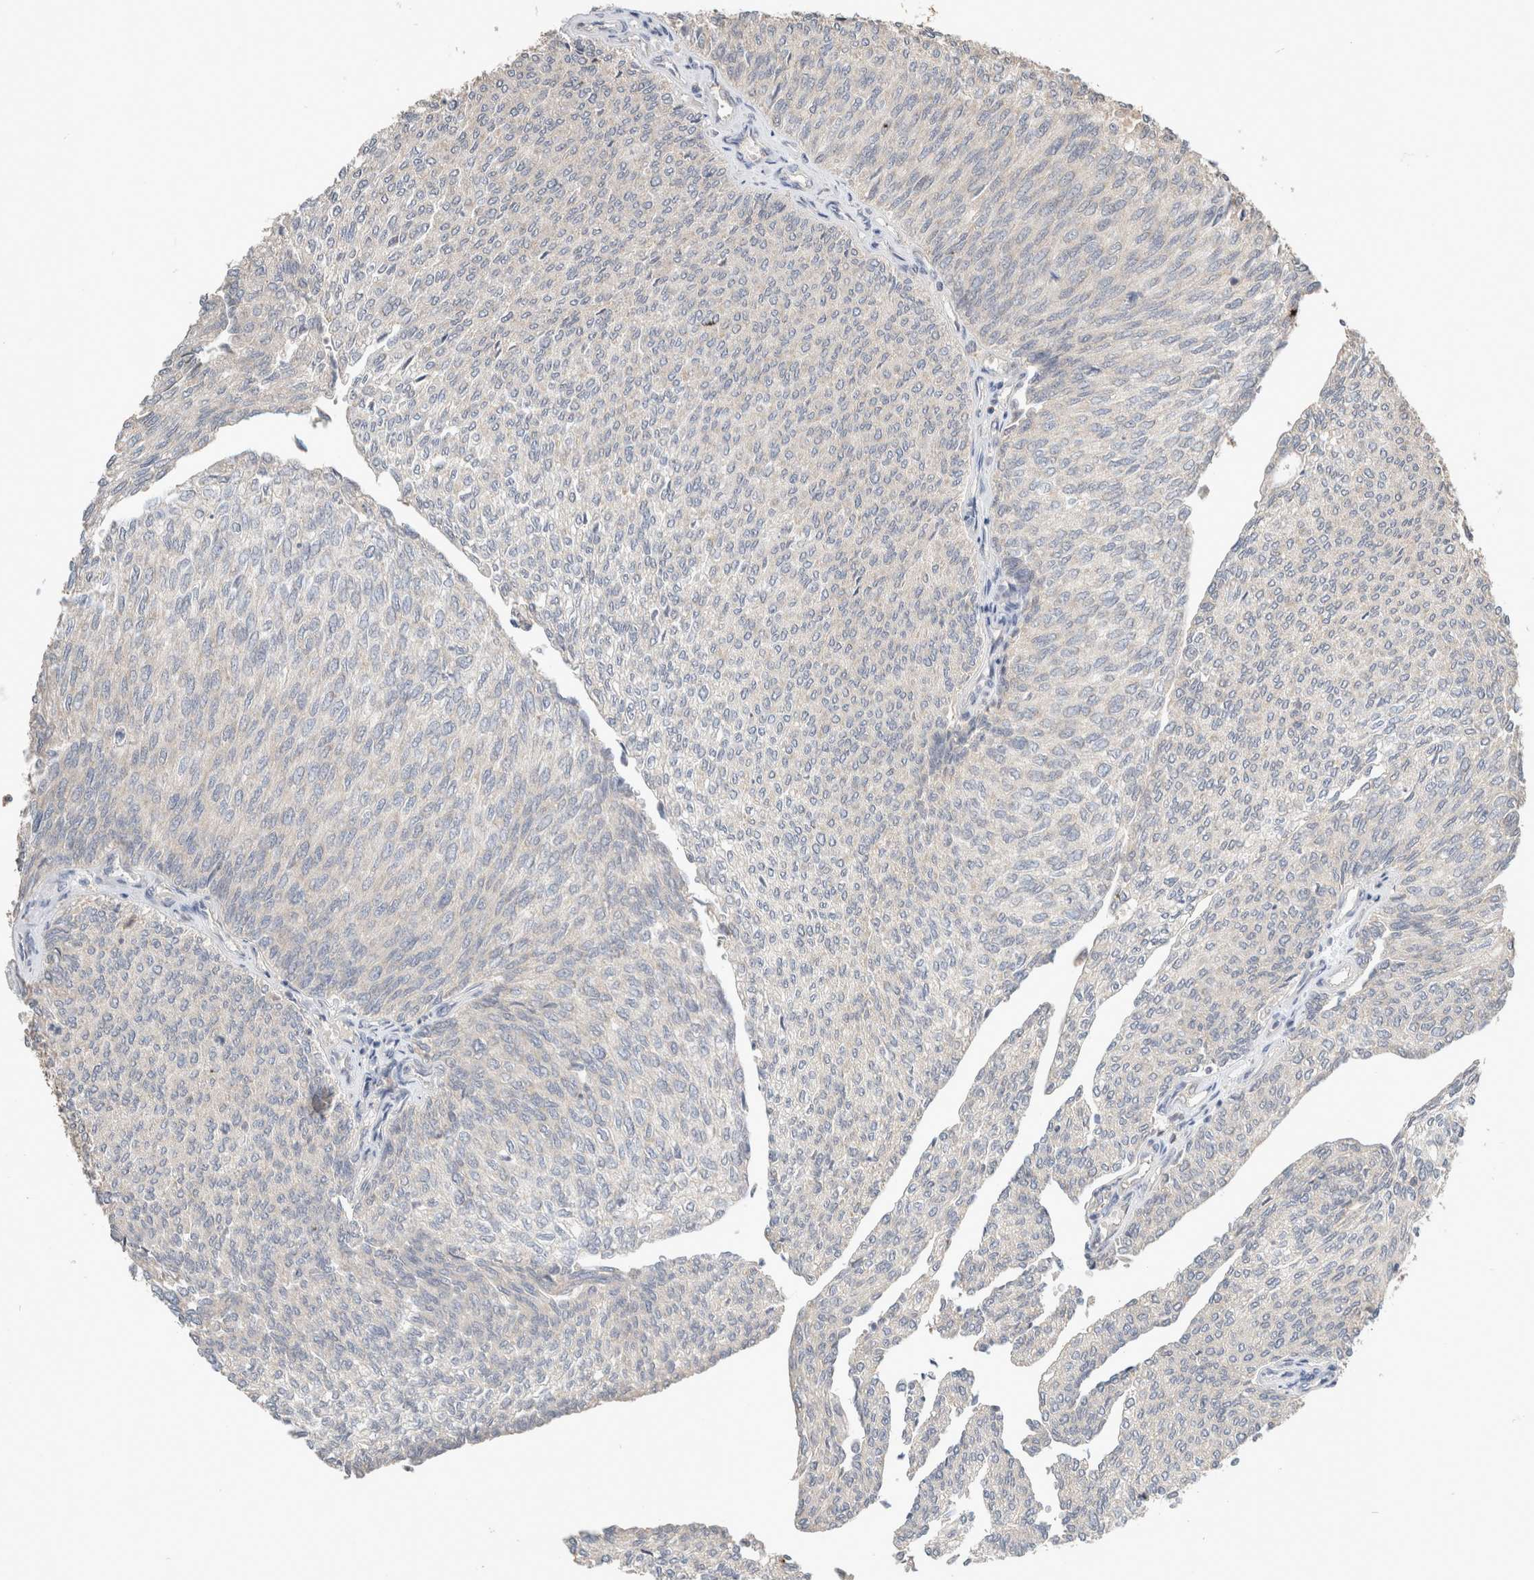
{"staining": {"intensity": "negative", "quantity": "none", "location": "none"}, "tissue": "urothelial cancer", "cell_type": "Tumor cells", "image_type": "cancer", "snomed": [{"axis": "morphology", "description": "Urothelial carcinoma, Low grade"}, {"axis": "topography", "description": "Urinary bladder"}], "caption": "This is an IHC photomicrograph of low-grade urothelial carcinoma. There is no positivity in tumor cells.", "gene": "ERAP2", "patient": {"sex": "female", "age": 79}}